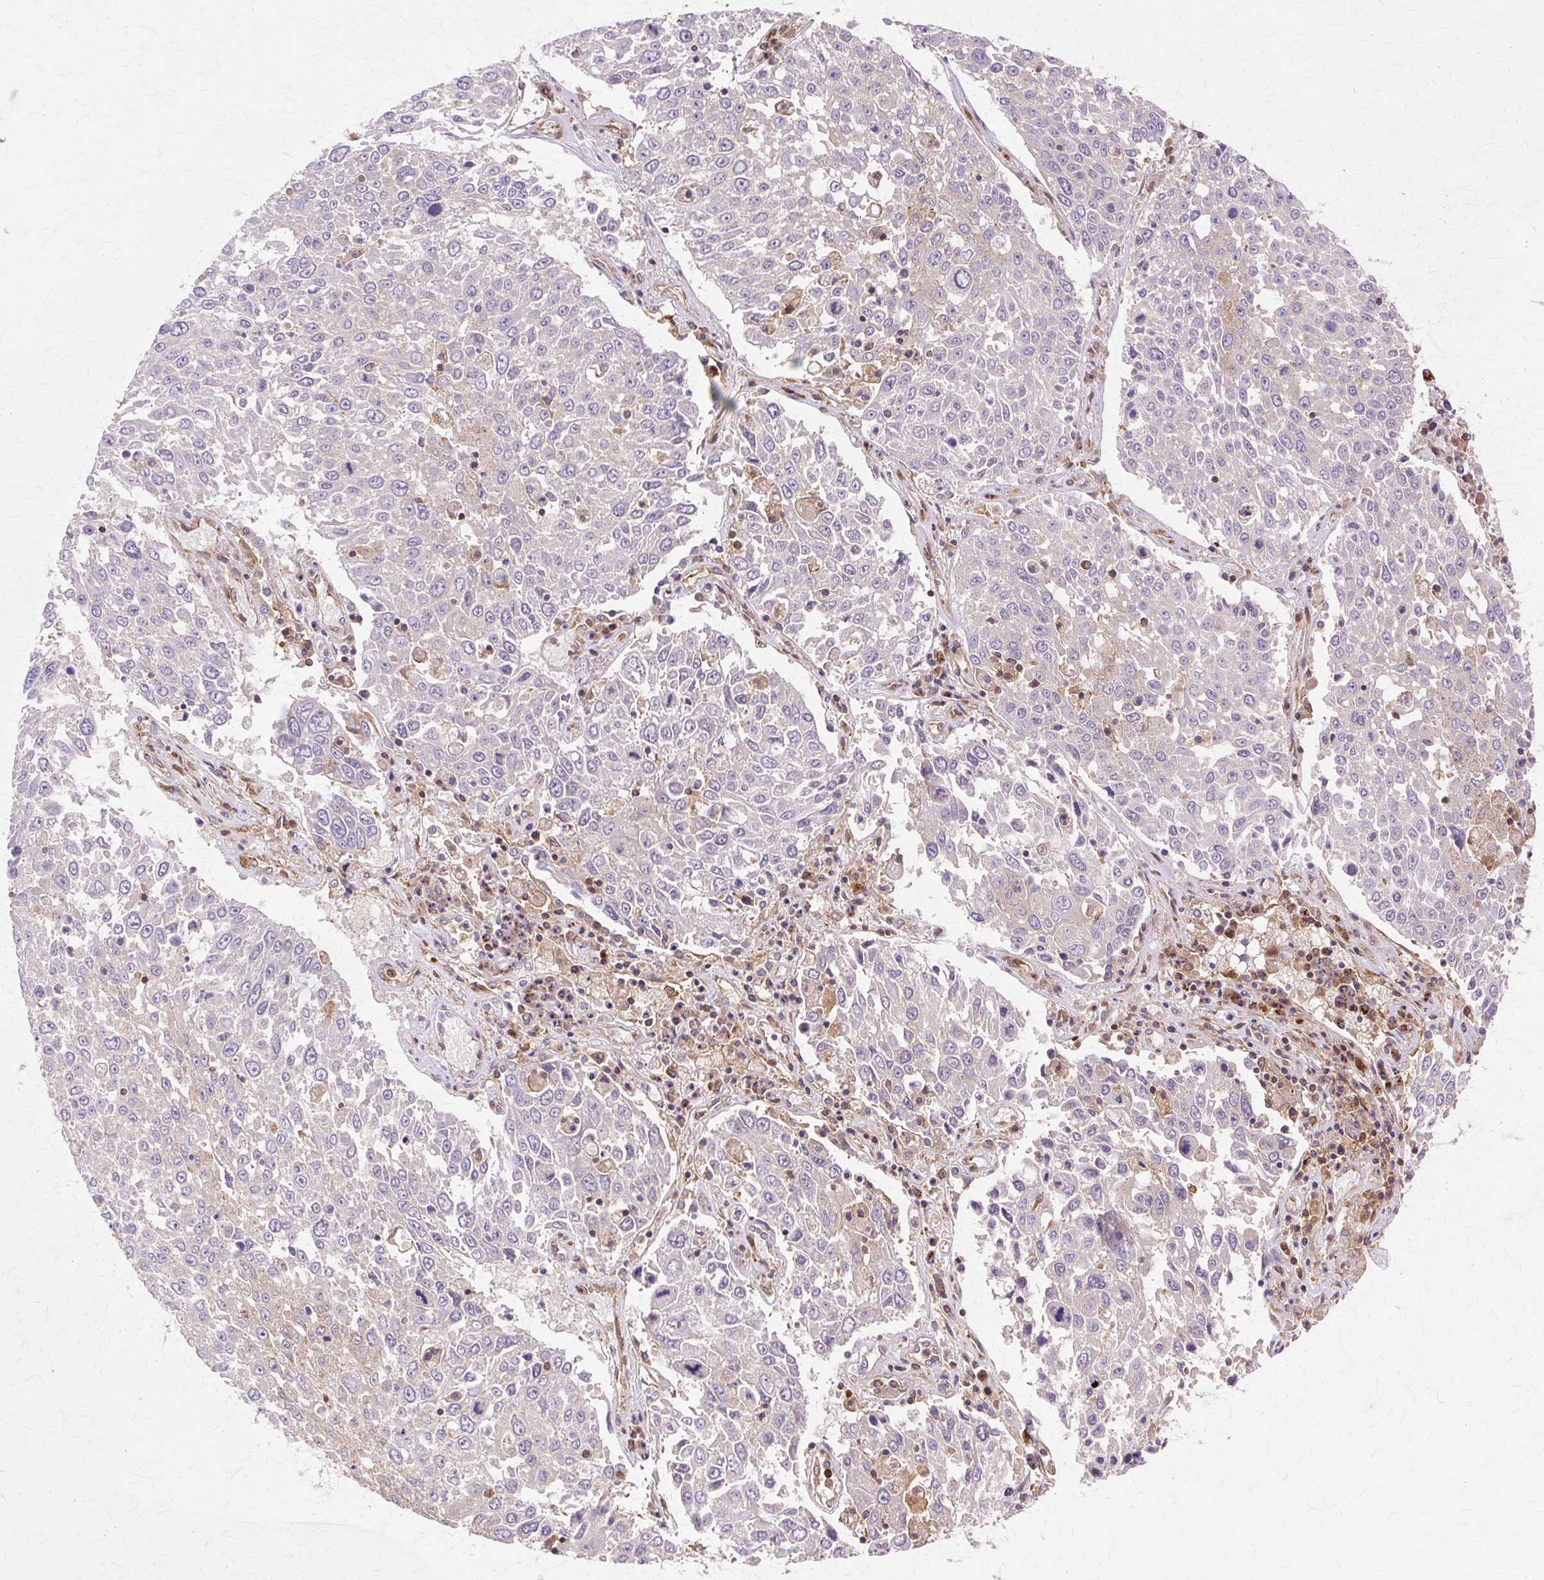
{"staining": {"intensity": "negative", "quantity": "none", "location": "none"}, "tissue": "lung cancer", "cell_type": "Tumor cells", "image_type": "cancer", "snomed": [{"axis": "morphology", "description": "Squamous cell carcinoma, NOS"}, {"axis": "topography", "description": "Lung"}], "caption": "Tumor cells are negative for protein expression in human lung cancer (squamous cell carcinoma). (DAB IHC, high magnification).", "gene": "COPB1", "patient": {"sex": "male", "age": 65}}